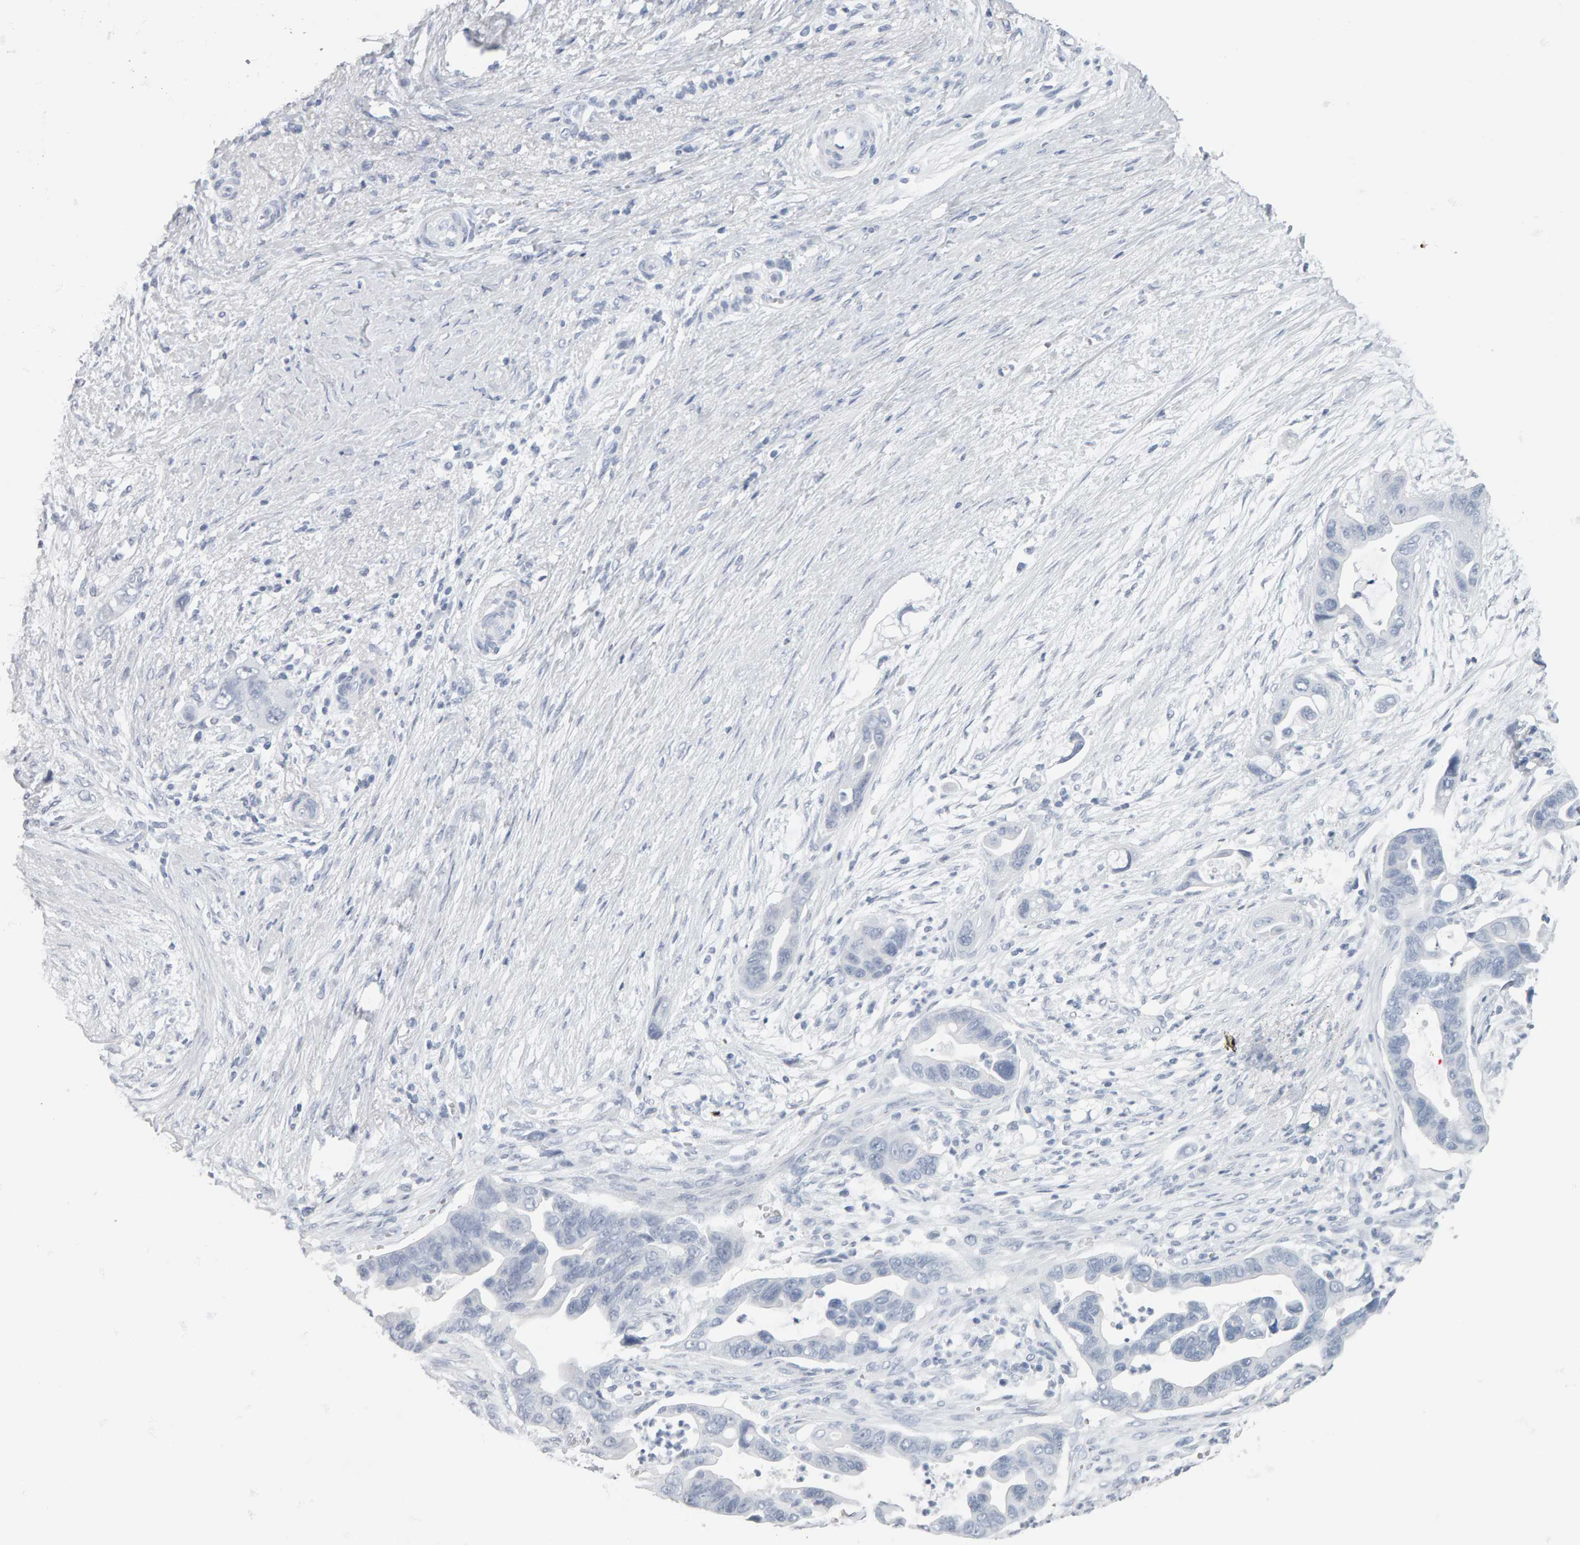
{"staining": {"intensity": "negative", "quantity": "none", "location": "none"}, "tissue": "pancreatic cancer", "cell_type": "Tumor cells", "image_type": "cancer", "snomed": [{"axis": "morphology", "description": "Adenocarcinoma, NOS"}, {"axis": "topography", "description": "Pancreas"}], "caption": "Tumor cells show no significant protein expression in pancreatic cancer. (Stains: DAB (3,3'-diaminobenzidine) immunohistochemistry (IHC) with hematoxylin counter stain, Microscopy: brightfield microscopy at high magnification).", "gene": "SPACA3", "patient": {"sex": "female", "age": 72}}